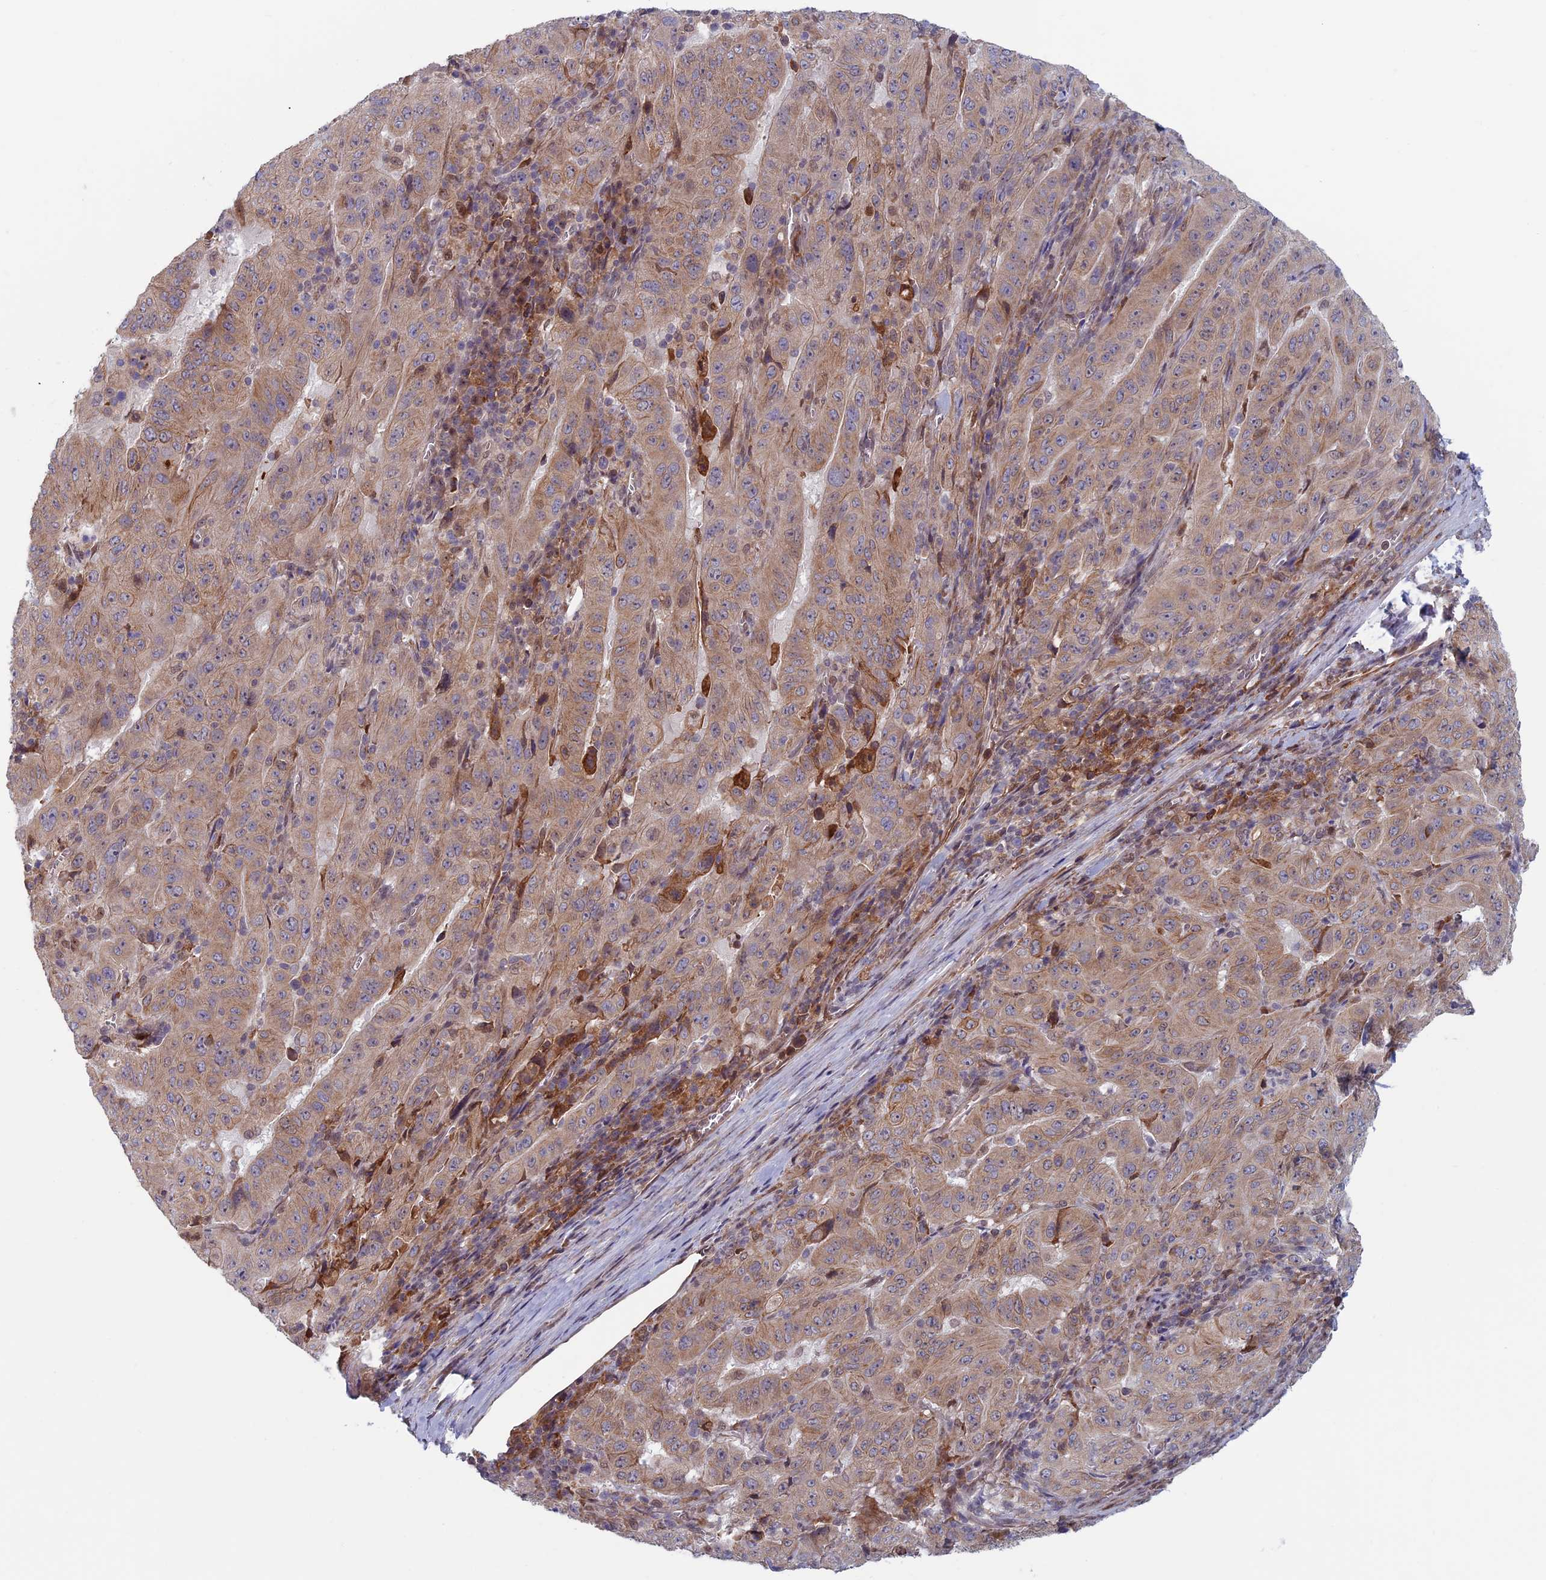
{"staining": {"intensity": "weak", "quantity": ">75%", "location": "cytoplasmic/membranous"}, "tissue": "pancreatic cancer", "cell_type": "Tumor cells", "image_type": "cancer", "snomed": [{"axis": "morphology", "description": "Adenocarcinoma, NOS"}, {"axis": "topography", "description": "Pancreas"}], "caption": "Immunohistochemistry (DAB) staining of human pancreatic adenocarcinoma exhibits weak cytoplasmic/membranous protein positivity in about >75% of tumor cells.", "gene": "FADS1", "patient": {"sex": "male", "age": 63}}